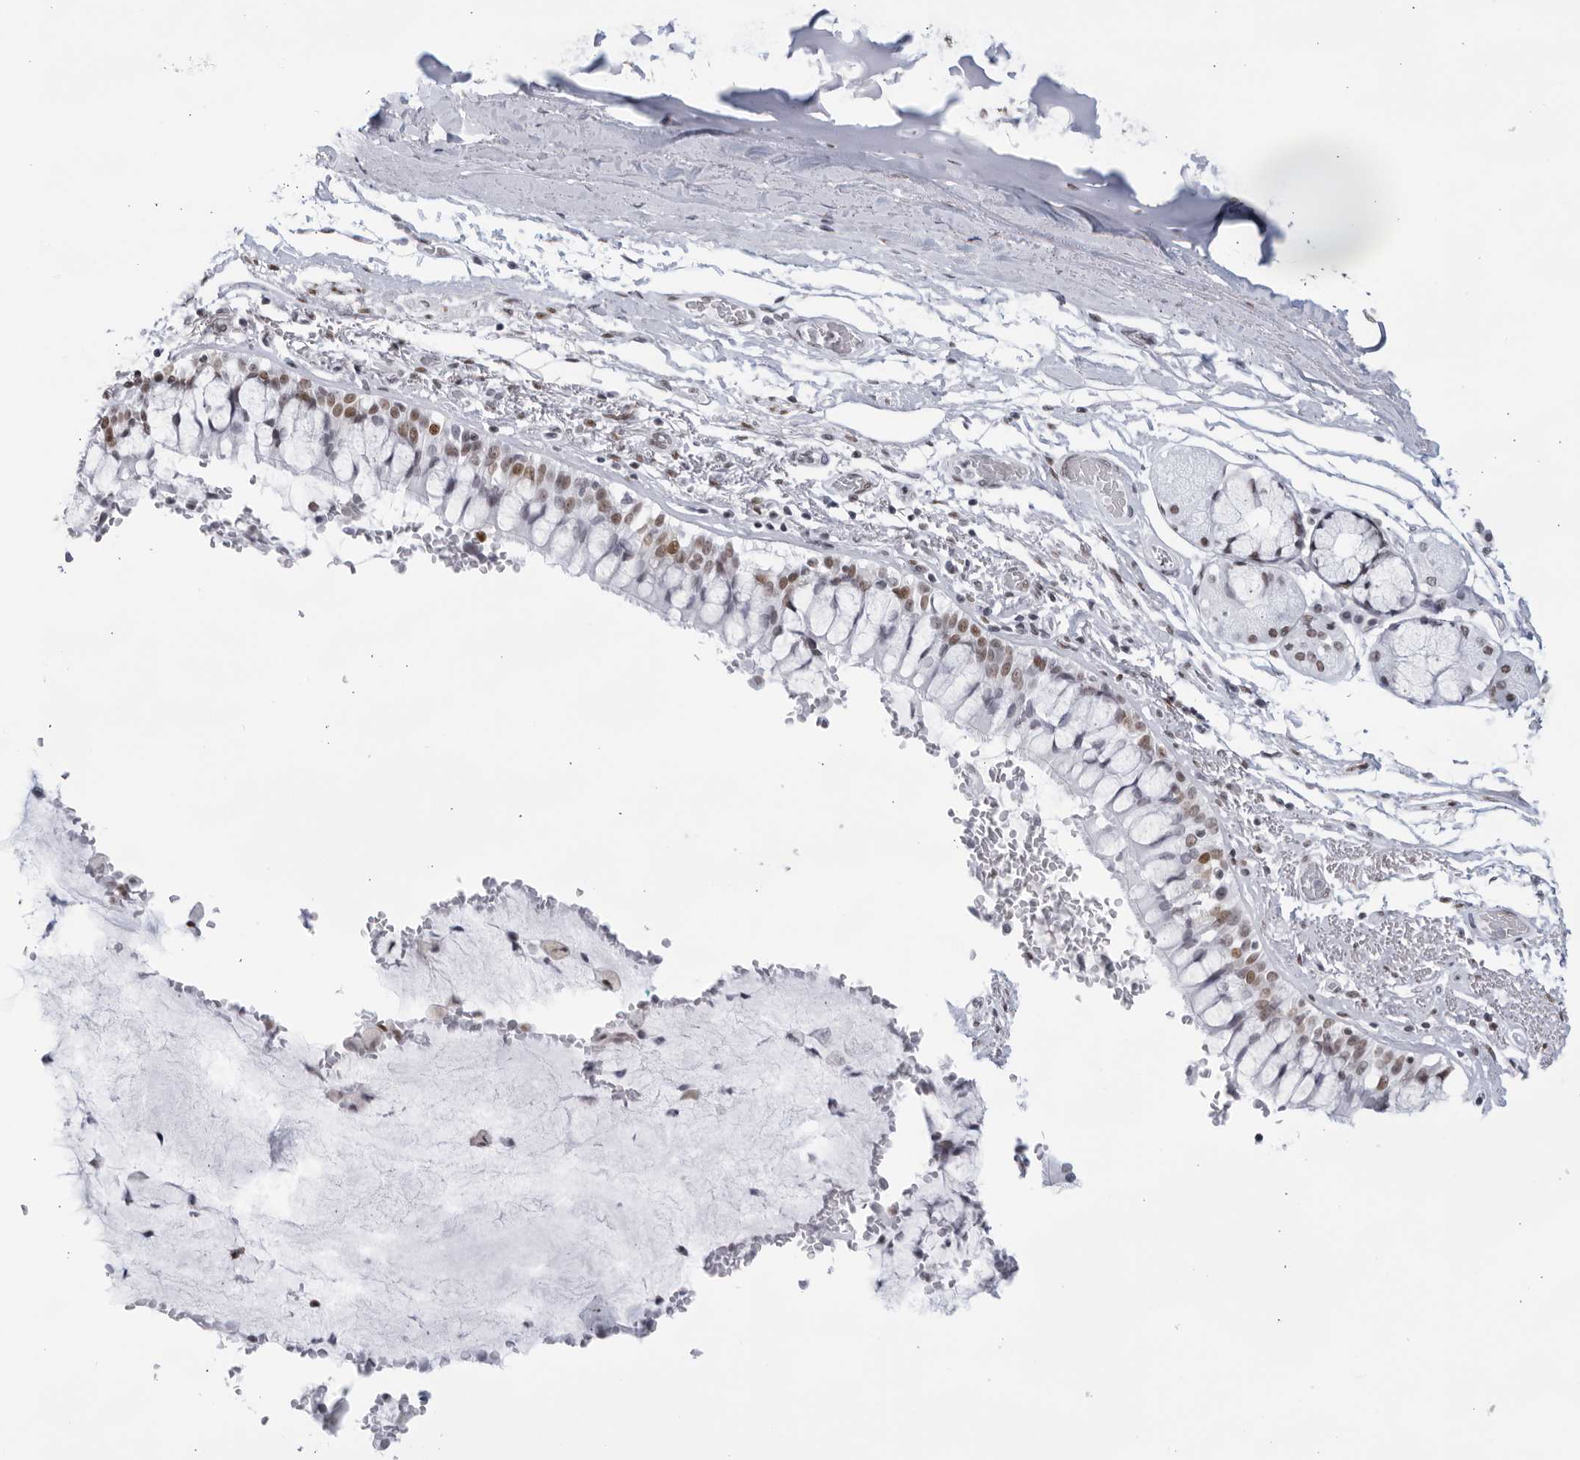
{"staining": {"intensity": "moderate", "quantity": "25%-75%", "location": "nuclear"}, "tissue": "bronchus", "cell_type": "Respiratory epithelial cells", "image_type": "normal", "snomed": [{"axis": "morphology", "description": "Normal tissue, NOS"}, {"axis": "morphology", "description": "Inflammation, NOS"}, {"axis": "topography", "description": "Cartilage tissue"}, {"axis": "topography", "description": "Bronchus"}, {"axis": "topography", "description": "Lung"}], "caption": "IHC micrograph of unremarkable human bronchus stained for a protein (brown), which demonstrates medium levels of moderate nuclear staining in about 25%-75% of respiratory epithelial cells.", "gene": "HP1BP3", "patient": {"sex": "female", "age": 64}}